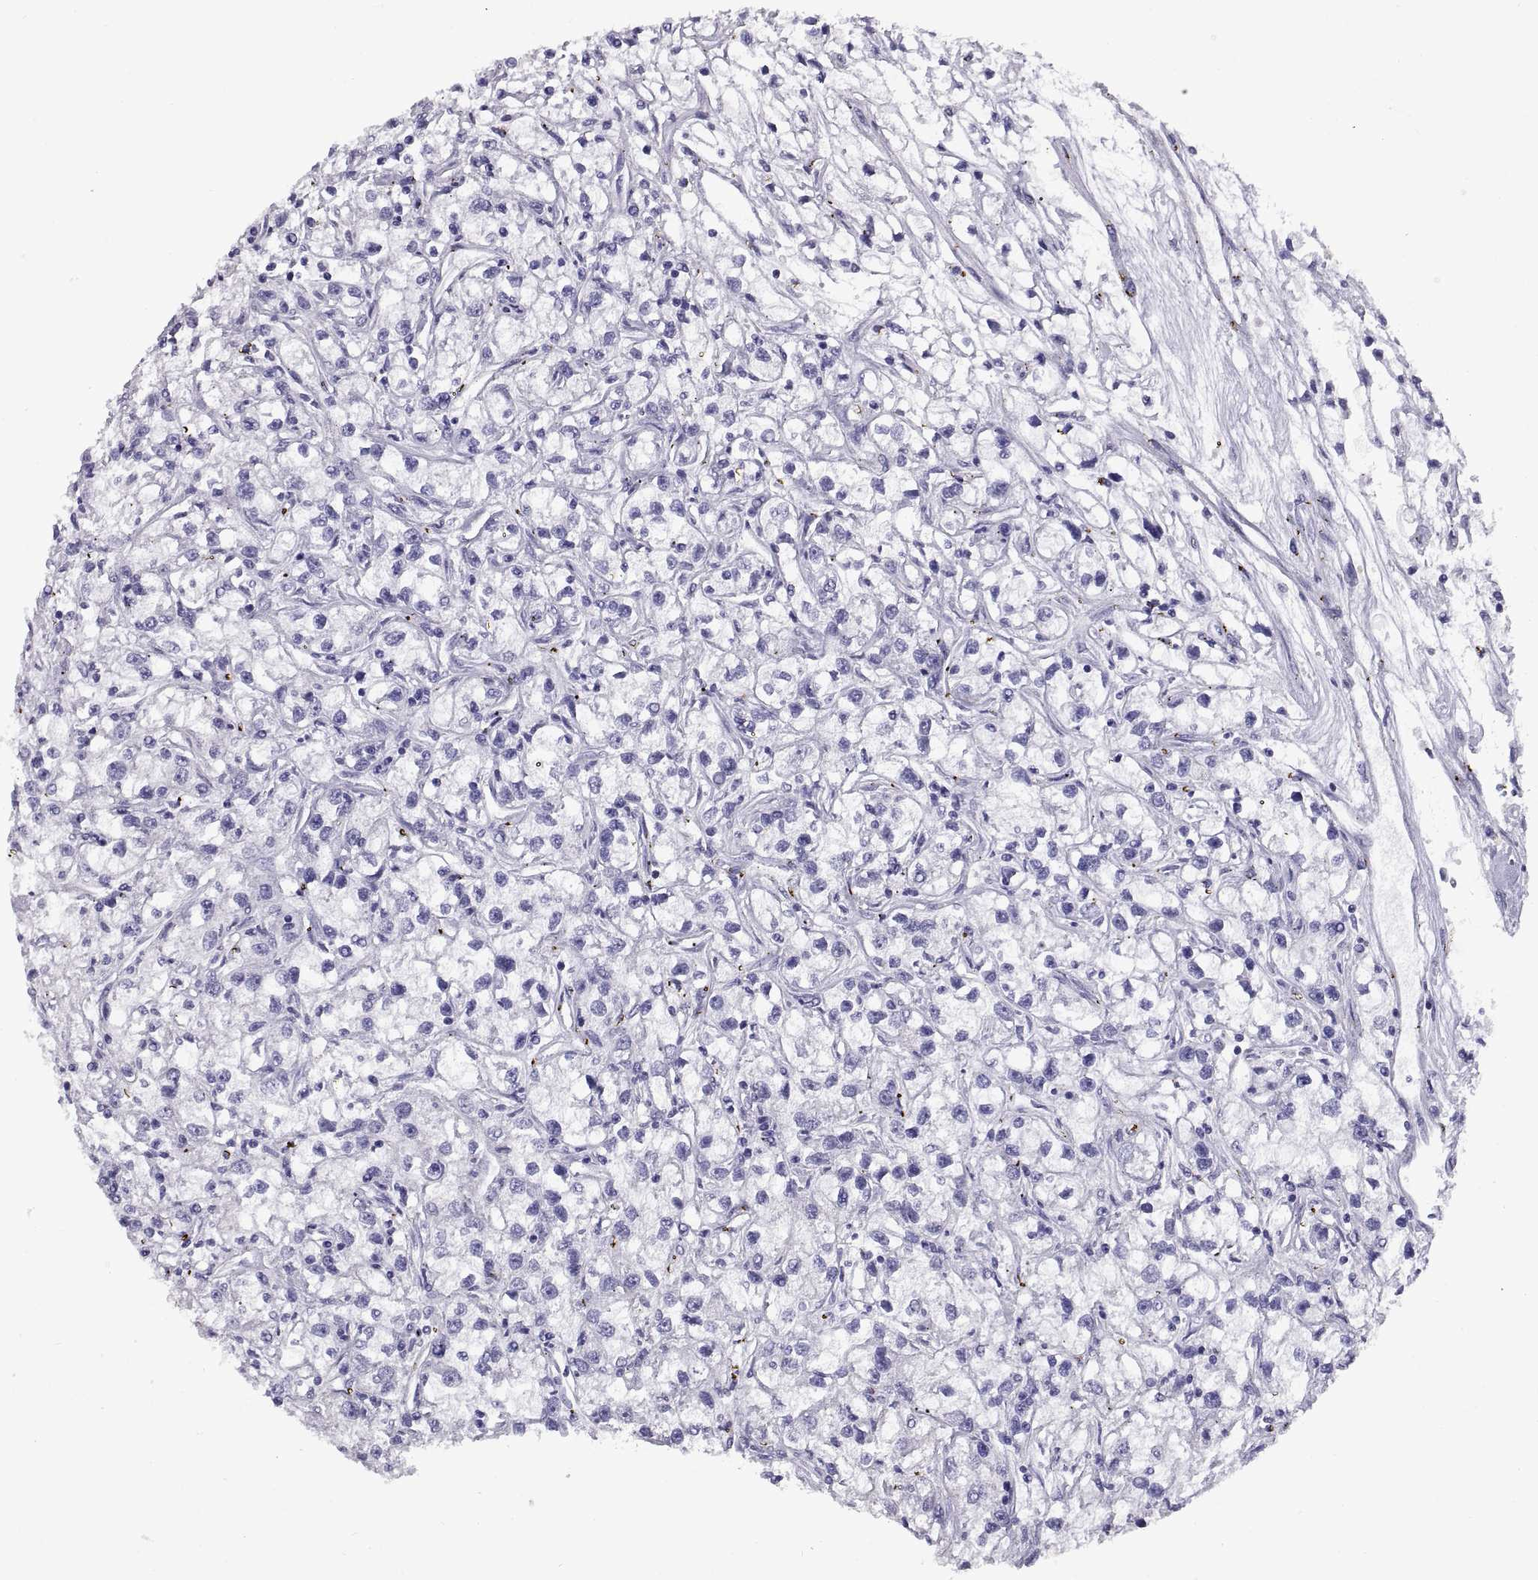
{"staining": {"intensity": "negative", "quantity": "none", "location": "none"}, "tissue": "renal cancer", "cell_type": "Tumor cells", "image_type": "cancer", "snomed": [{"axis": "morphology", "description": "Adenocarcinoma, NOS"}, {"axis": "topography", "description": "Kidney"}], "caption": "Tumor cells show no significant positivity in renal adenocarcinoma.", "gene": "RGS20", "patient": {"sex": "female", "age": 59}}